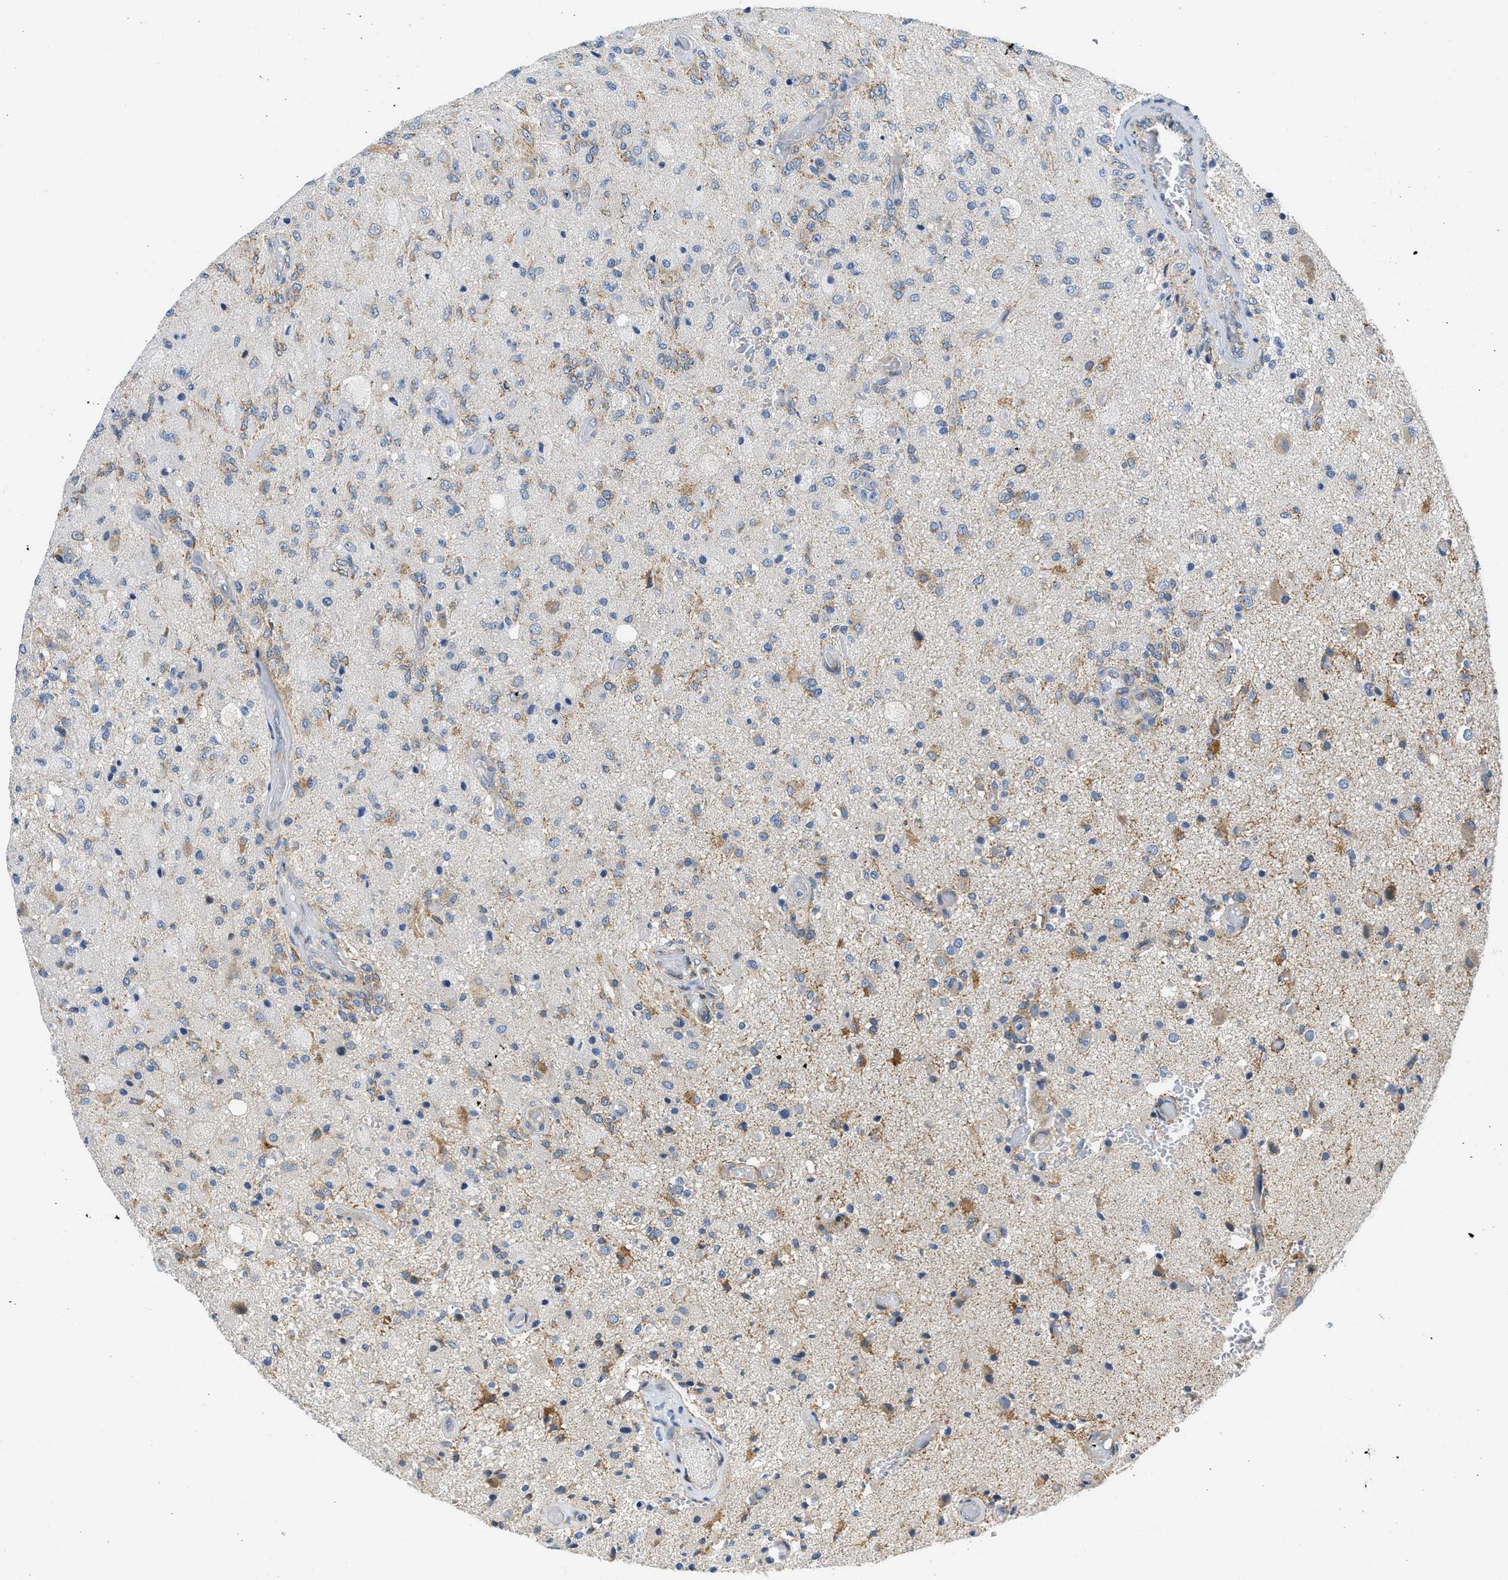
{"staining": {"intensity": "moderate", "quantity": "<25%", "location": "cytoplasmic/membranous"}, "tissue": "glioma", "cell_type": "Tumor cells", "image_type": "cancer", "snomed": [{"axis": "morphology", "description": "Normal tissue, NOS"}, {"axis": "morphology", "description": "Glioma, malignant, High grade"}, {"axis": "topography", "description": "Cerebral cortex"}], "caption": "Immunohistochemistry of malignant high-grade glioma exhibits low levels of moderate cytoplasmic/membranous positivity in about <25% of tumor cells.", "gene": "CAMKK2", "patient": {"sex": "male", "age": 77}}